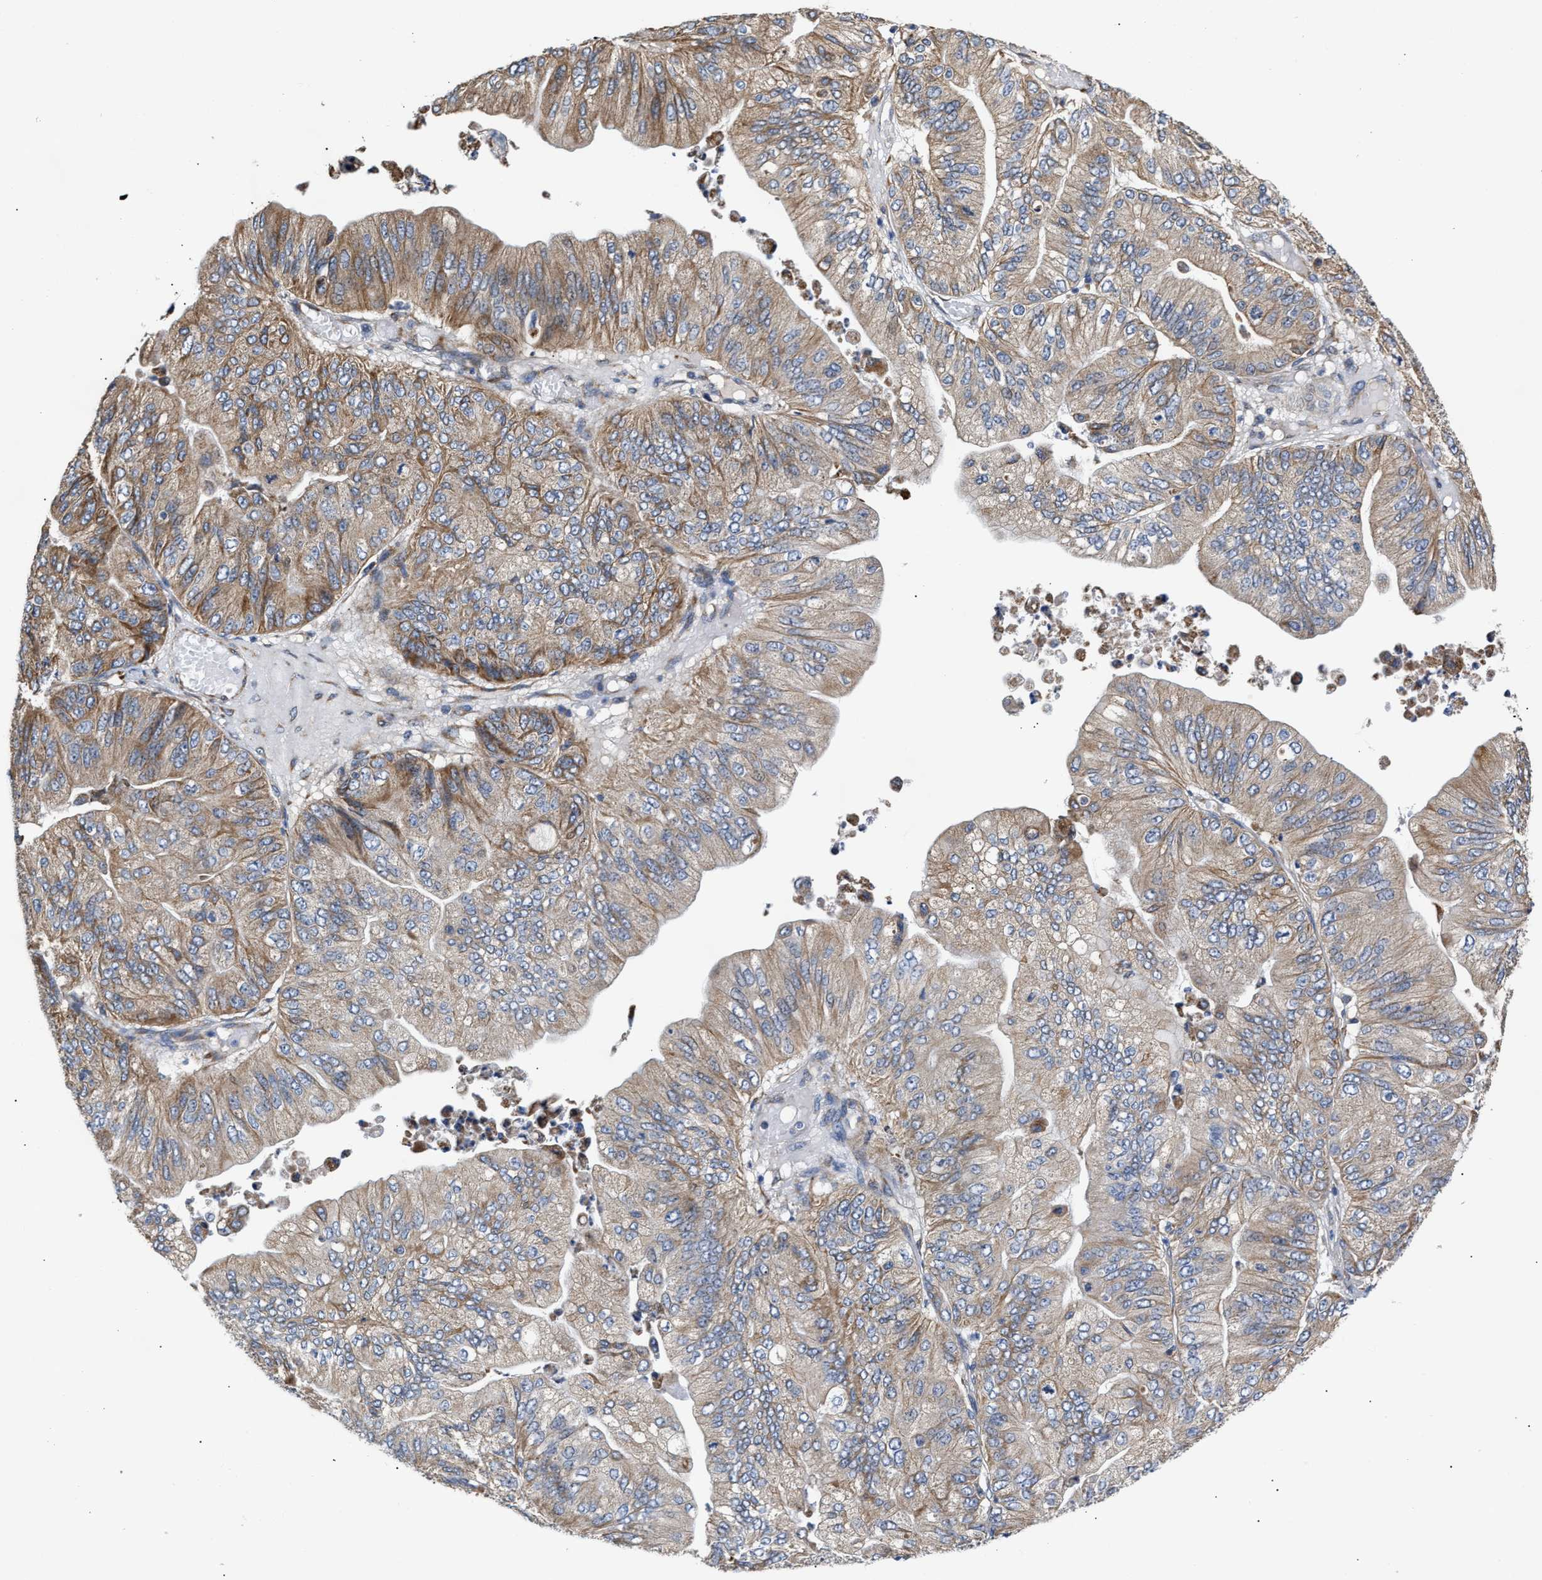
{"staining": {"intensity": "moderate", "quantity": ">75%", "location": "cytoplasmic/membranous"}, "tissue": "ovarian cancer", "cell_type": "Tumor cells", "image_type": "cancer", "snomed": [{"axis": "morphology", "description": "Cystadenocarcinoma, mucinous, NOS"}, {"axis": "topography", "description": "Ovary"}], "caption": "IHC photomicrograph of neoplastic tissue: ovarian mucinous cystadenocarcinoma stained using IHC displays medium levels of moderate protein expression localized specifically in the cytoplasmic/membranous of tumor cells, appearing as a cytoplasmic/membranous brown color.", "gene": "MALSU1", "patient": {"sex": "female", "age": 61}}